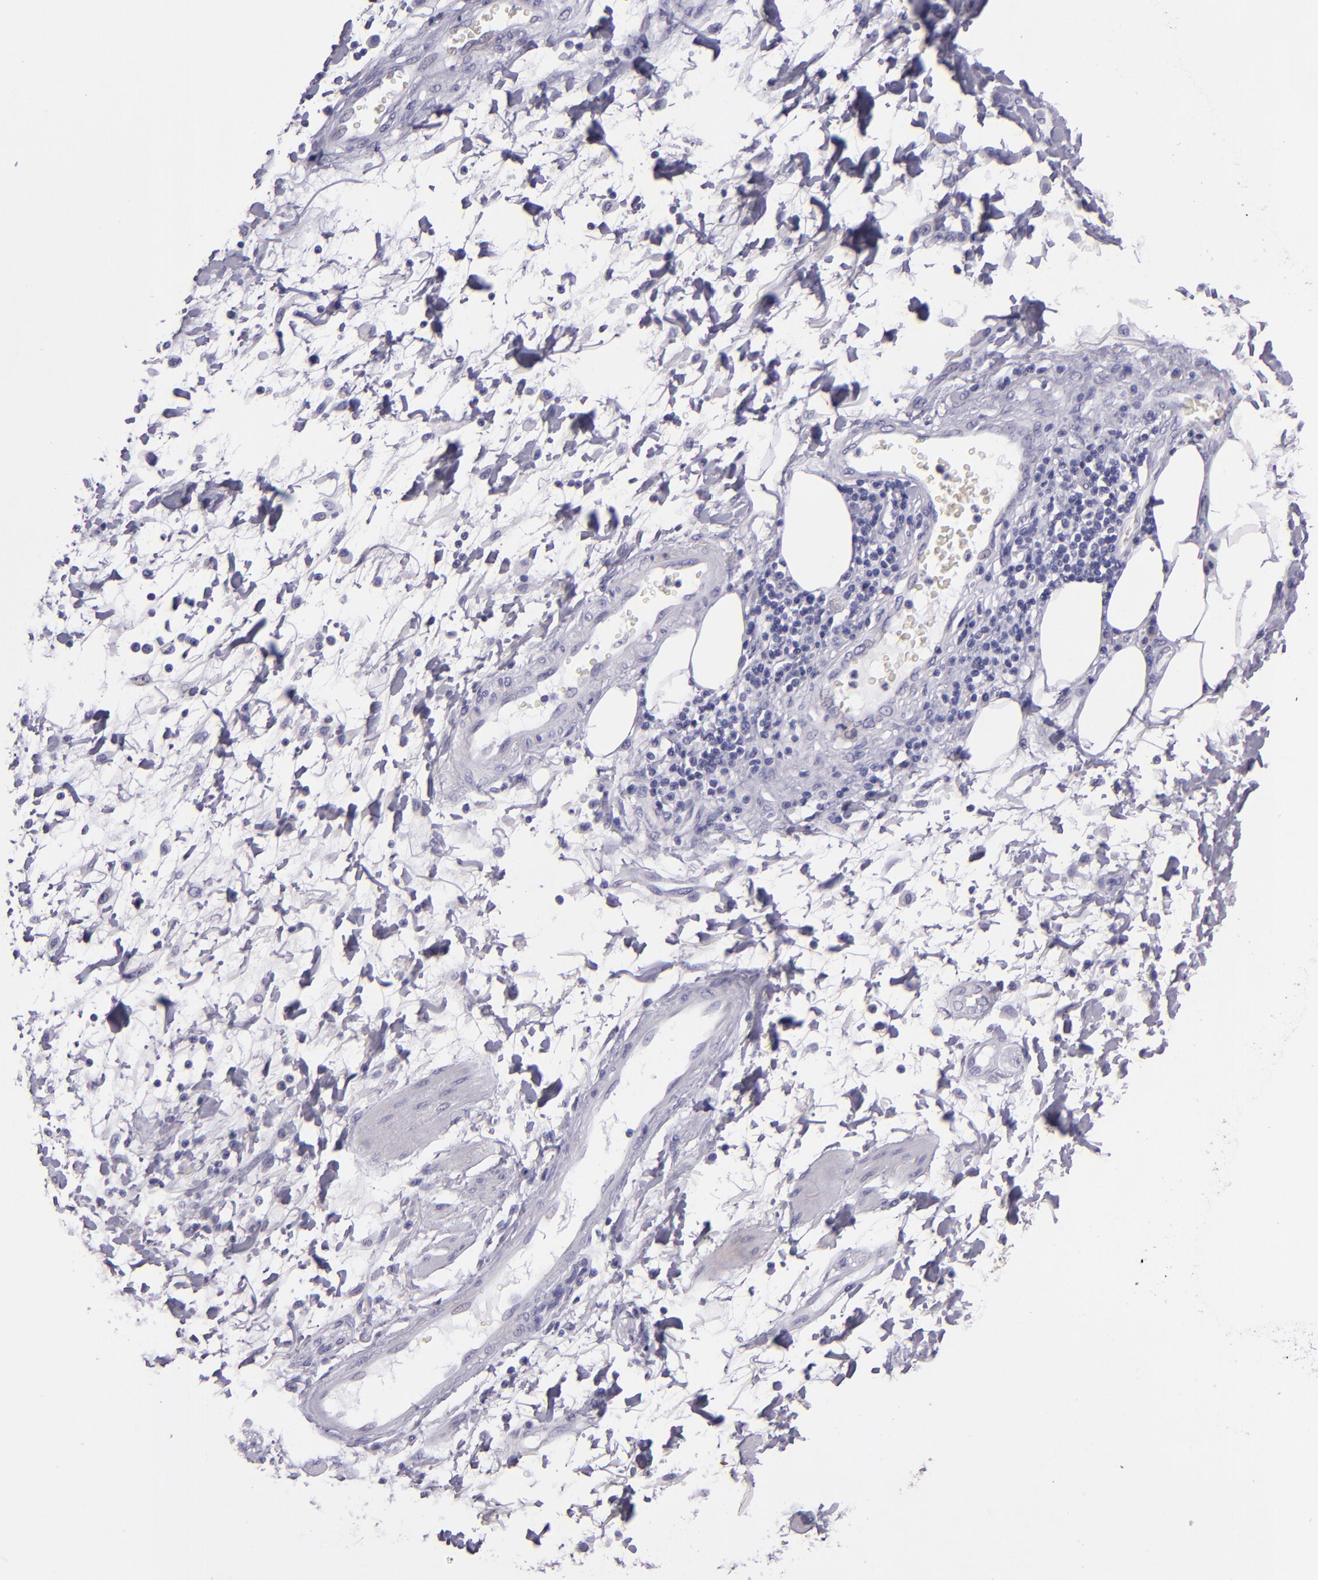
{"staining": {"intensity": "negative", "quantity": "none", "location": "none"}, "tissue": "stomach cancer", "cell_type": "Tumor cells", "image_type": "cancer", "snomed": [{"axis": "morphology", "description": "Adenocarcinoma, NOS"}, {"axis": "topography", "description": "Pancreas"}, {"axis": "topography", "description": "Stomach, upper"}], "caption": "Immunohistochemistry (IHC) micrograph of human stomach cancer (adenocarcinoma) stained for a protein (brown), which shows no expression in tumor cells. The staining was performed using DAB (3,3'-diaminobenzidine) to visualize the protein expression in brown, while the nuclei were stained in blue with hematoxylin (Magnification: 20x).", "gene": "MUC5AC", "patient": {"sex": "male", "age": 77}}